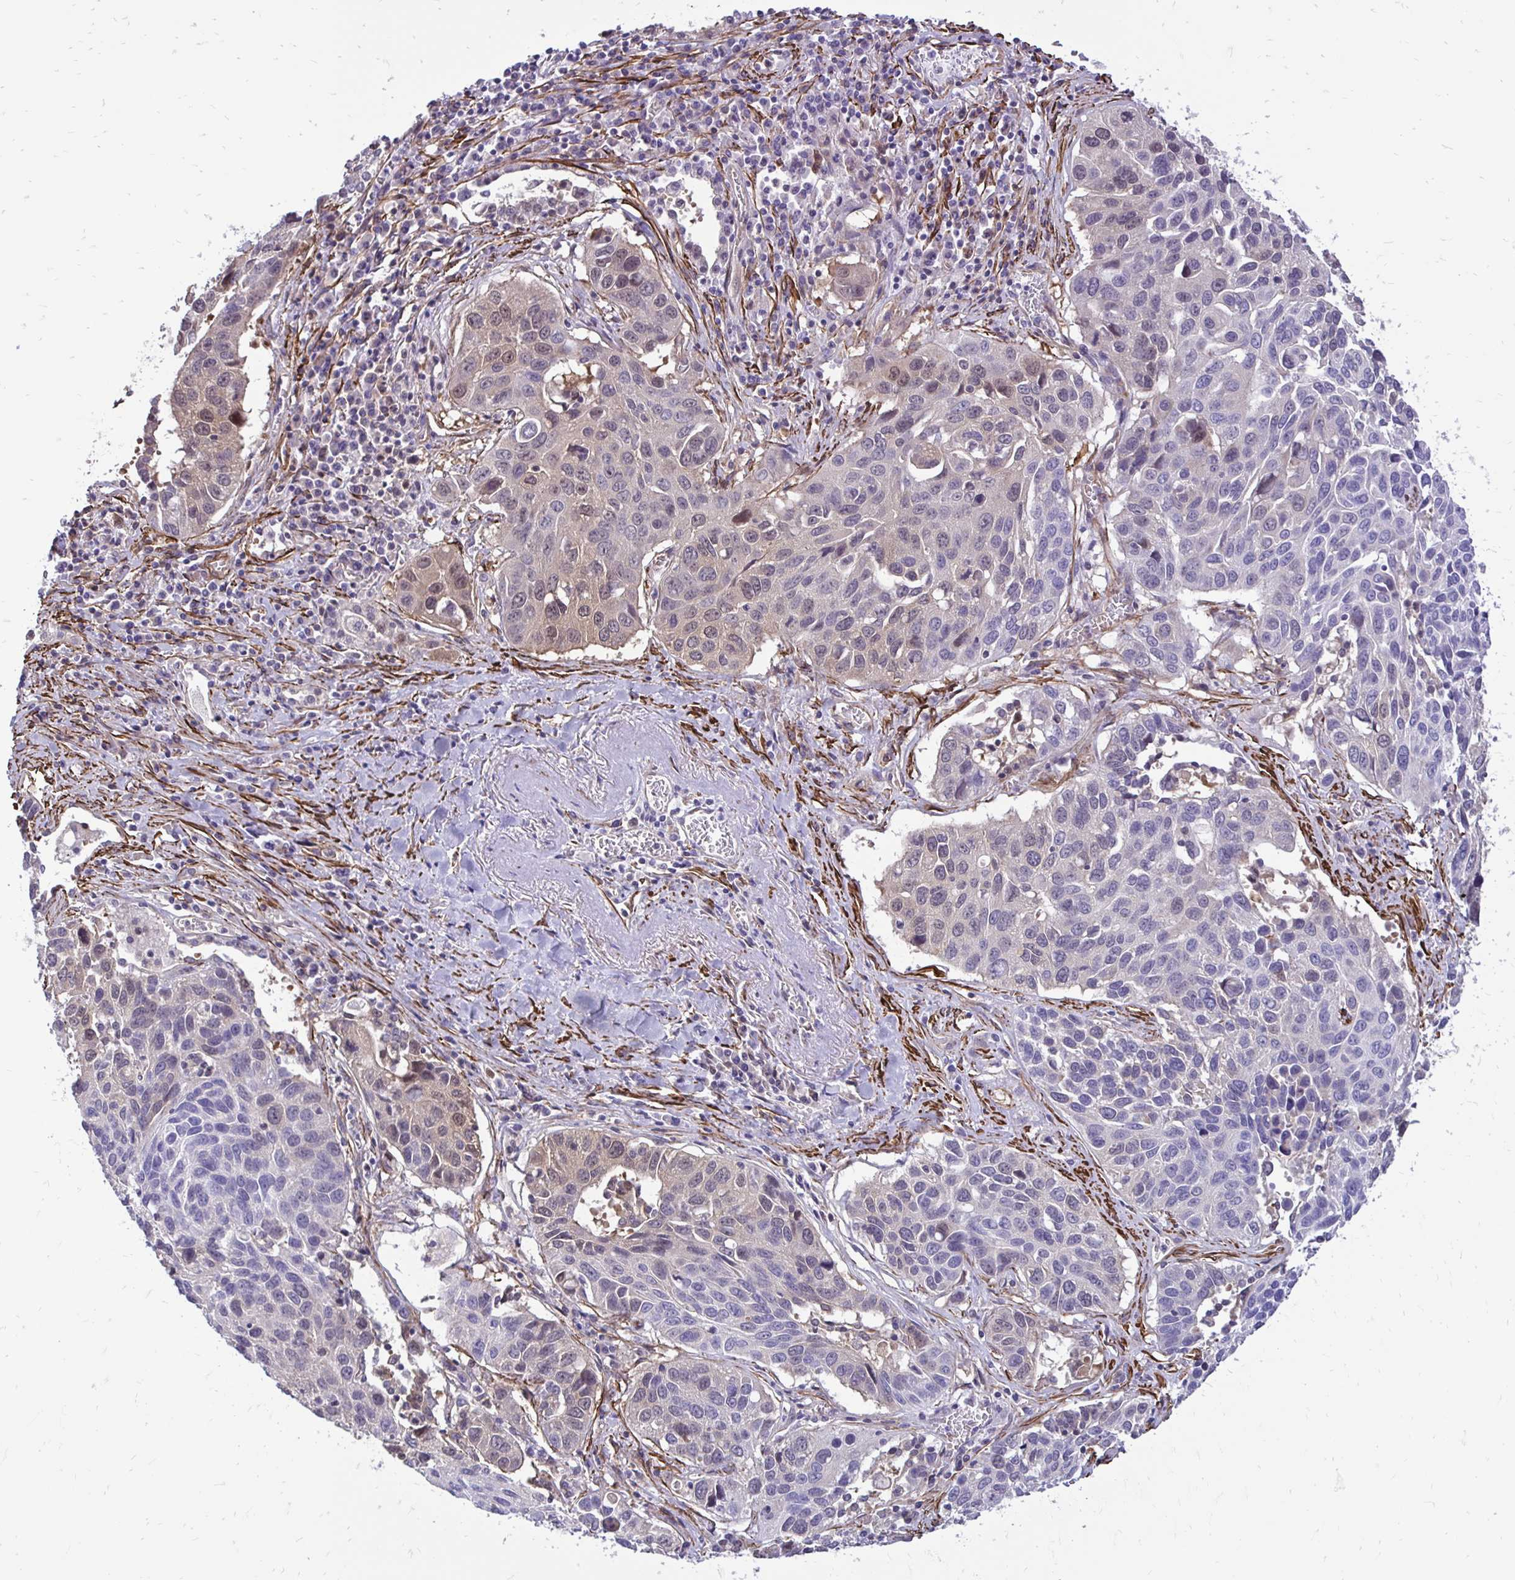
{"staining": {"intensity": "weak", "quantity": "<25%", "location": "cytoplasmic/membranous"}, "tissue": "lung cancer", "cell_type": "Tumor cells", "image_type": "cancer", "snomed": [{"axis": "morphology", "description": "Squamous cell carcinoma, NOS"}, {"axis": "topography", "description": "Lung"}], "caption": "Protein analysis of lung cancer (squamous cell carcinoma) reveals no significant positivity in tumor cells.", "gene": "CTPS1", "patient": {"sex": "female", "age": 61}}